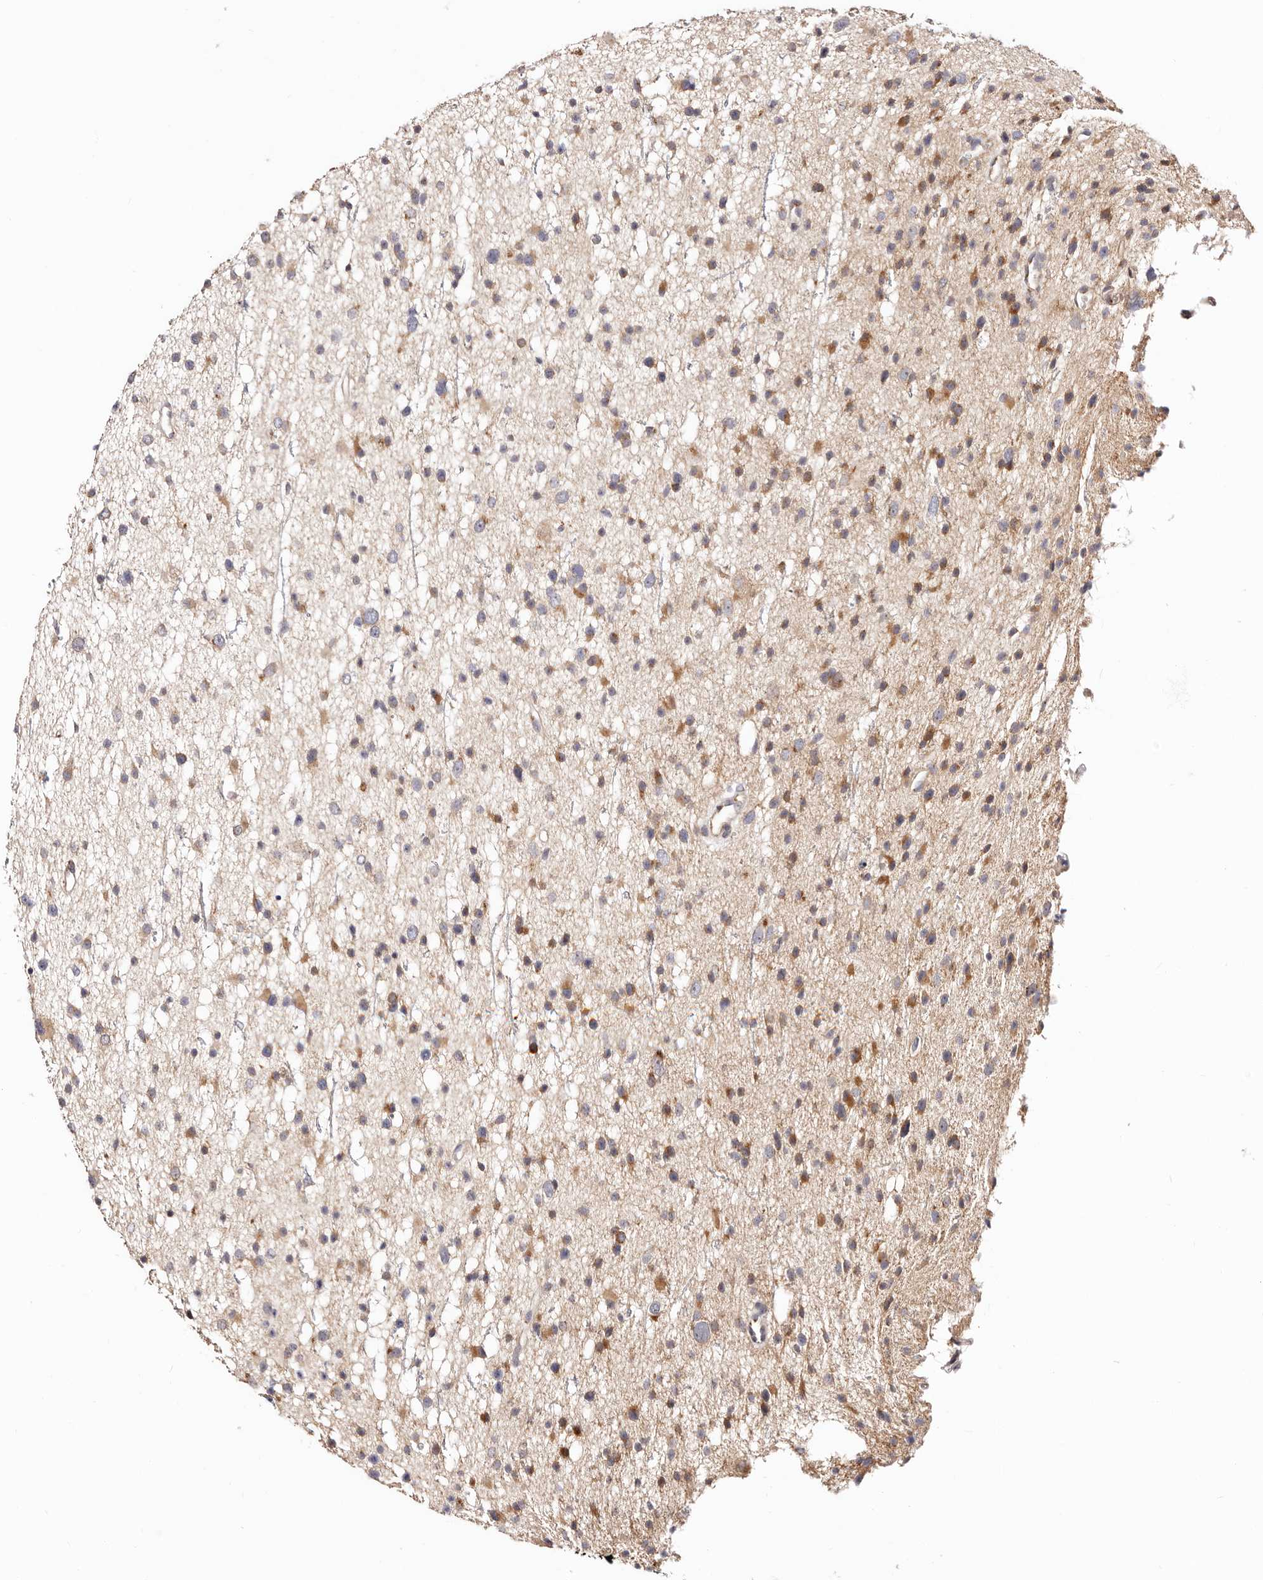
{"staining": {"intensity": "moderate", "quantity": "25%-75%", "location": "cytoplasmic/membranous"}, "tissue": "glioma", "cell_type": "Tumor cells", "image_type": "cancer", "snomed": [{"axis": "morphology", "description": "Glioma, malignant, Low grade"}, {"axis": "topography", "description": "Cerebral cortex"}], "caption": "Glioma was stained to show a protein in brown. There is medium levels of moderate cytoplasmic/membranous expression in about 25%-75% of tumor cells. (IHC, brightfield microscopy, high magnification).", "gene": "MAPK6", "patient": {"sex": "female", "age": 39}}